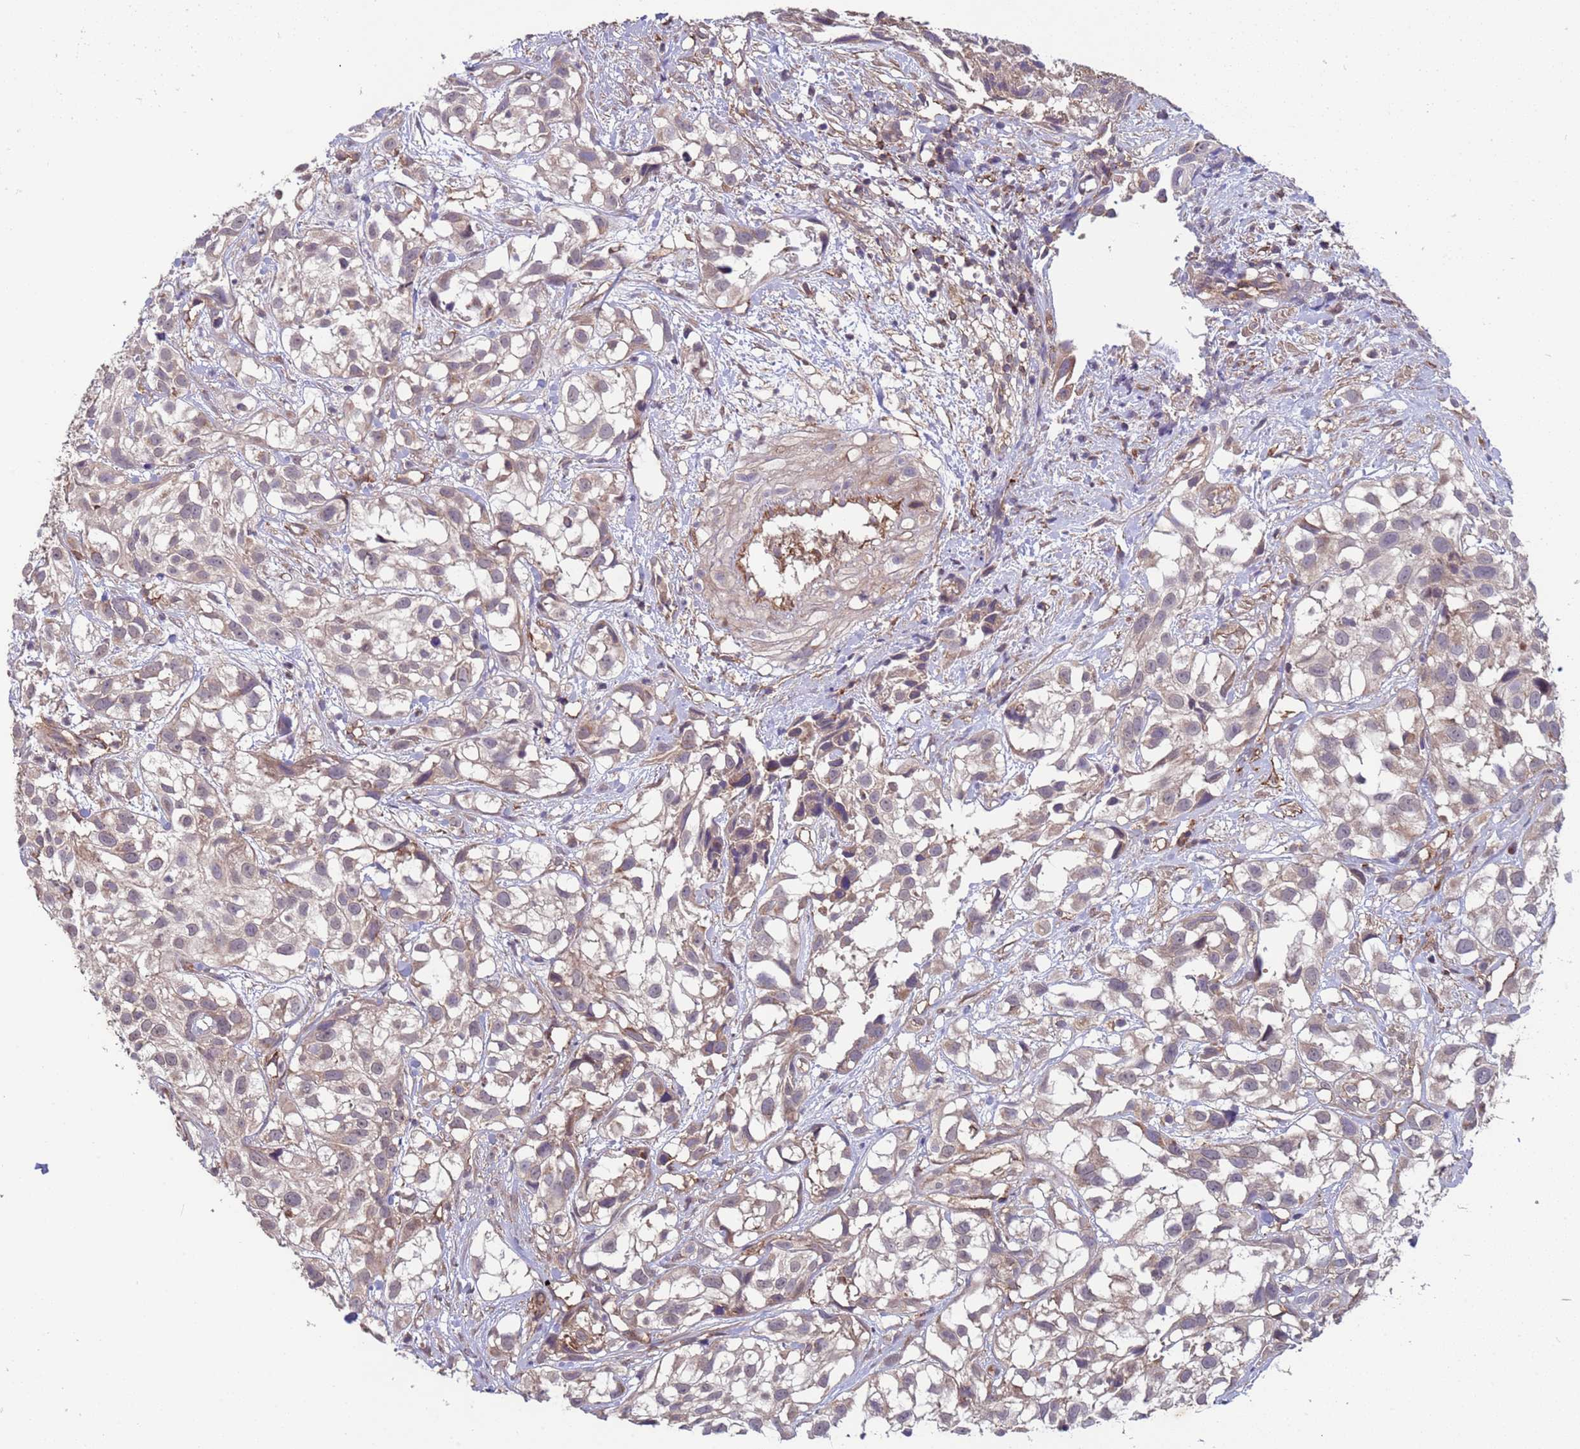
{"staining": {"intensity": "weak", "quantity": "25%-75%", "location": "cytoplasmic/membranous"}, "tissue": "urothelial cancer", "cell_type": "Tumor cells", "image_type": "cancer", "snomed": [{"axis": "morphology", "description": "Urothelial carcinoma, High grade"}, {"axis": "topography", "description": "Urinary bladder"}], "caption": "Immunohistochemistry (IHC) staining of urothelial cancer, which displays low levels of weak cytoplasmic/membranous staining in approximately 25%-75% of tumor cells indicating weak cytoplasmic/membranous protein staining. The staining was performed using DAB (brown) for protein detection and nuclei were counterstained in hematoxylin (blue).", "gene": "ACAD8", "patient": {"sex": "male", "age": 56}}